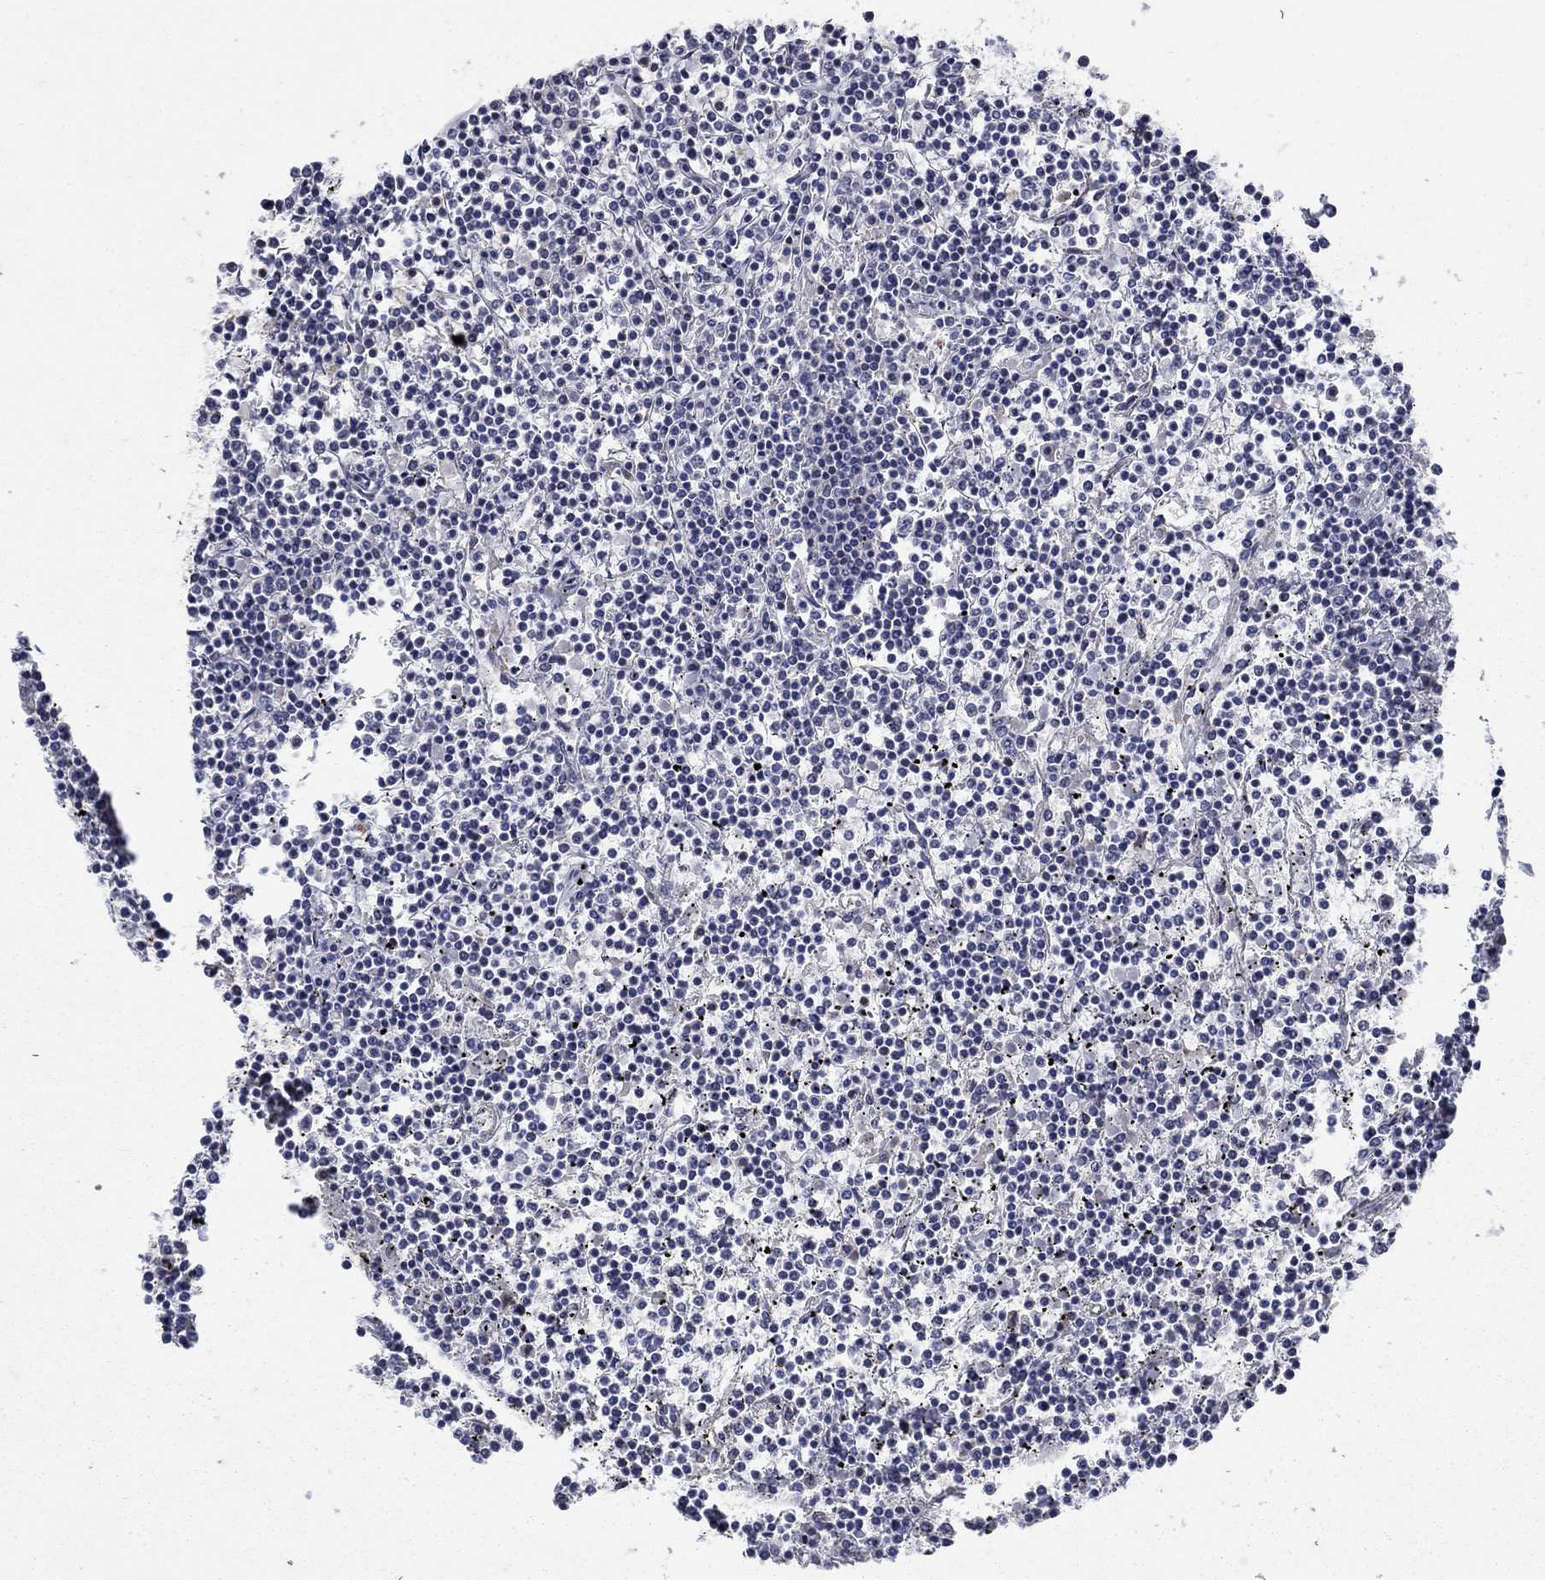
{"staining": {"intensity": "negative", "quantity": "none", "location": "none"}, "tissue": "lymphoma", "cell_type": "Tumor cells", "image_type": "cancer", "snomed": [{"axis": "morphology", "description": "Malignant lymphoma, non-Hodgkin's type, Low grade"}, {"axis": "topography", "description": "Spleen"}], "caption": "Tumor cells are negative for brown protein staining in lymphoma.", "gene": "DHRS7", "patient": {"sex": "female", "age": 19}}